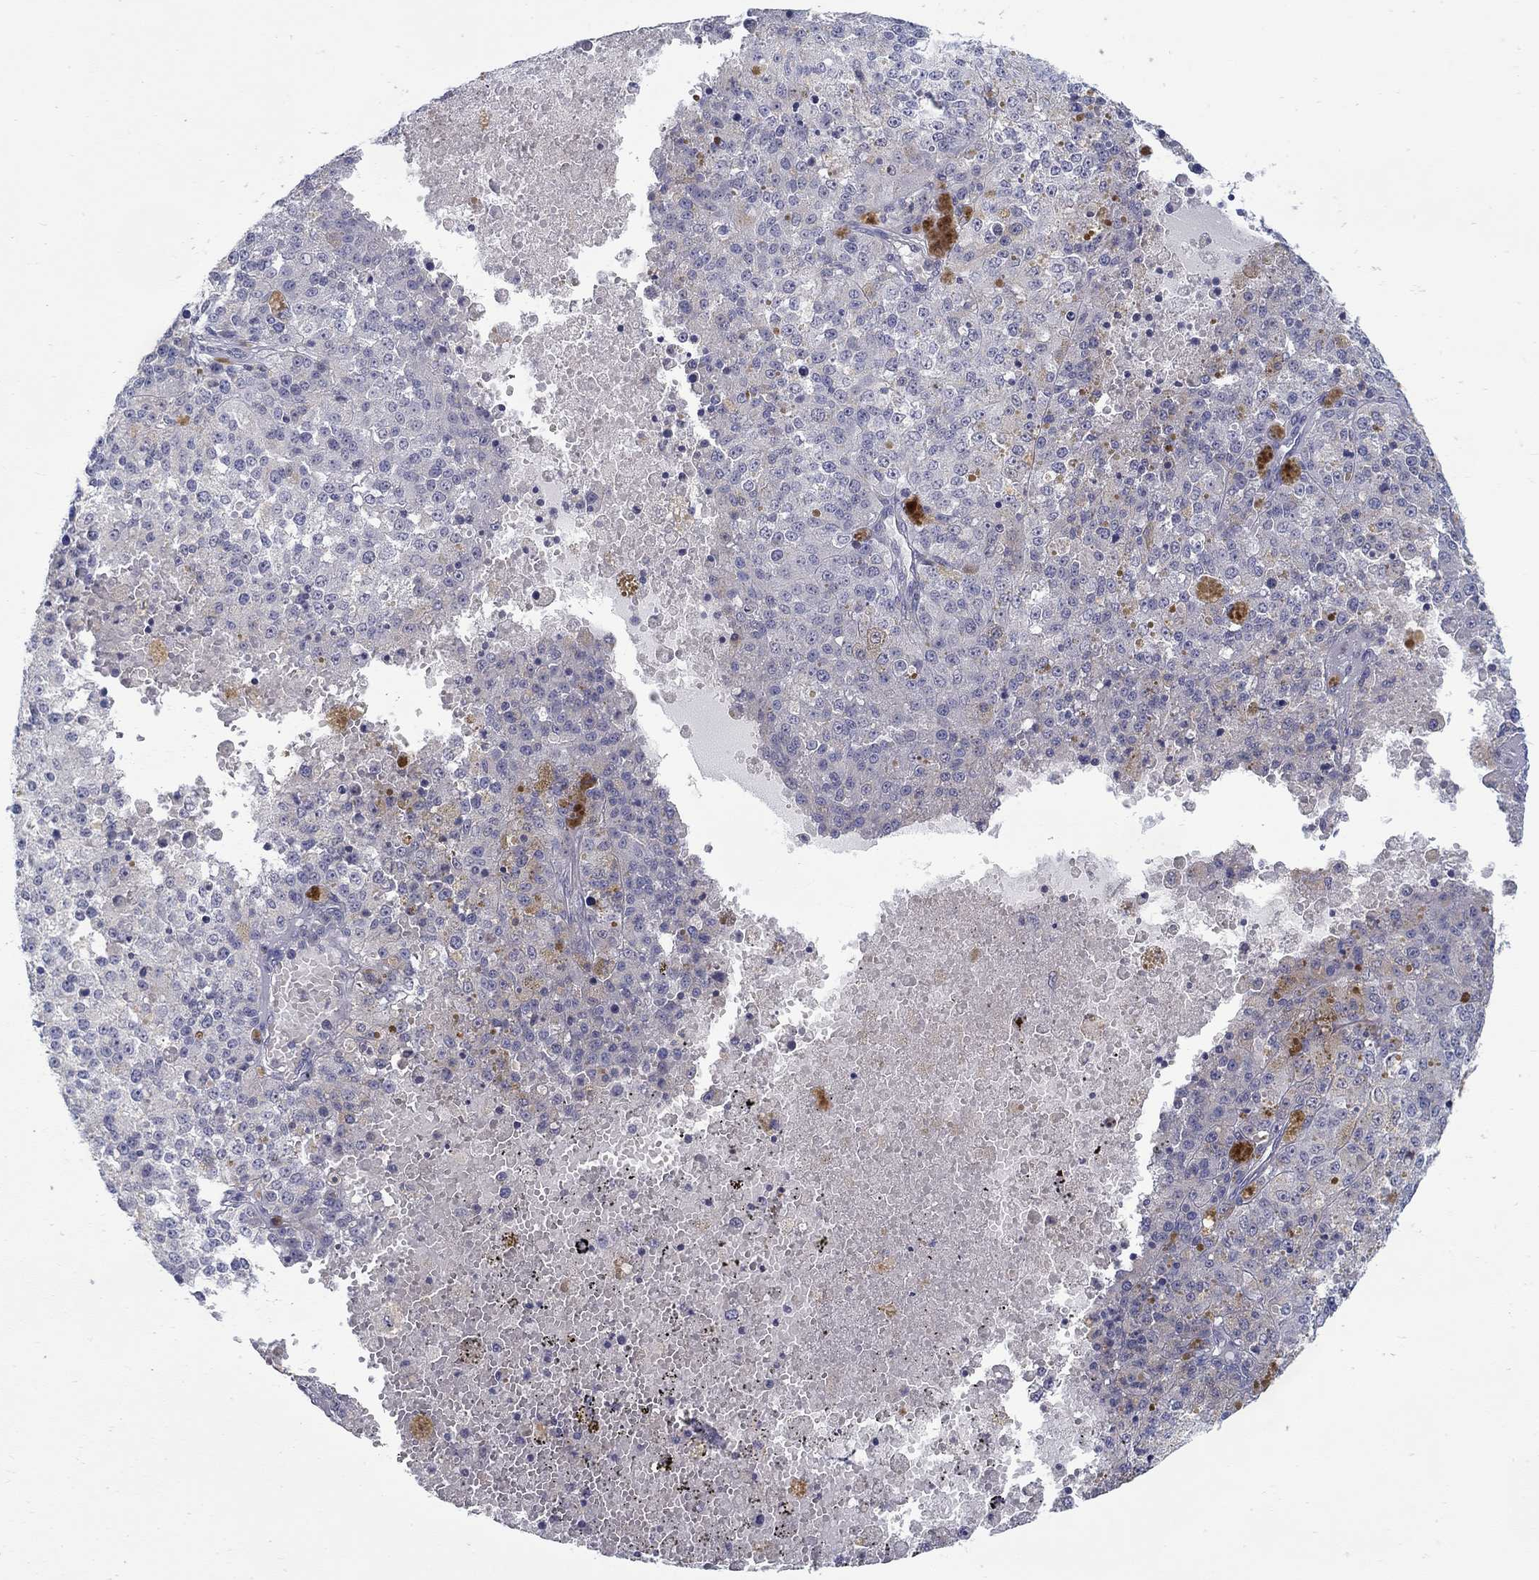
{"staining": {"intensity": "negative", "quantity": "none", "location": "none"}, "tissue": "melanoma", "cell_type": "Tumor cells", "image_type": "cancer", "snomed": [{"axis": "morphology", "description": "Malignant melanoma, Metastatic site"}, {"axis": "topography", "description": "Lymph node"}], "caption": "Histopathology image shows no protein staining in tumor cells of malignant melanoma (metastatic site) tissue. (DAB immunohistochemistry (IHC), high magnification).", "gene": "ABCA4", "patient": {"sex": "female", "age": 64}}